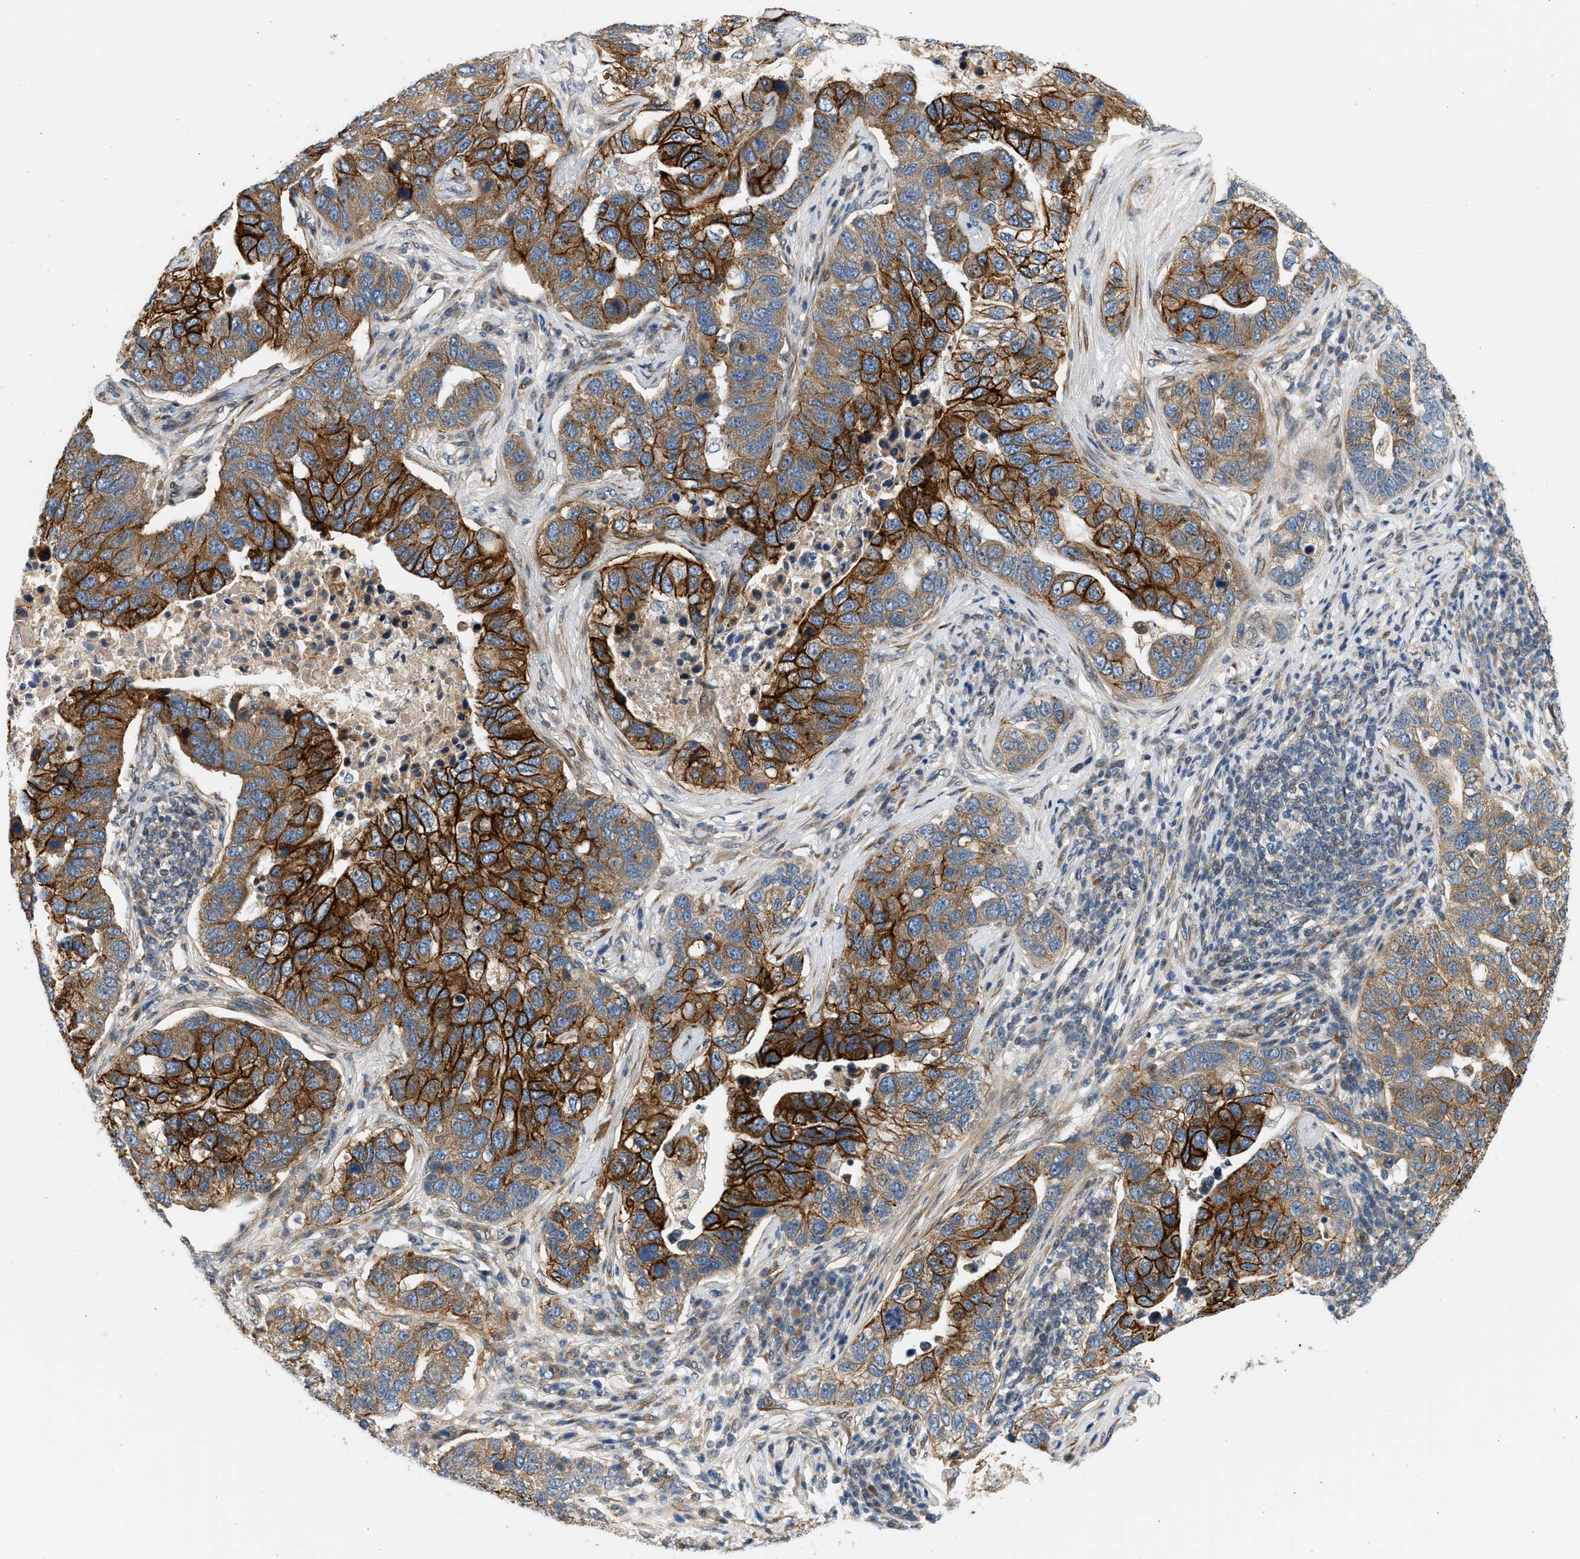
{"staining": {"intensity": "strong", "quantity": ">75%", "location": "cytoplasmic/membranous"}, "tissue": "pancreatic cancer", "cell_type": "Tumor cells", "image_type": "cancer", "snomed": [{"axis": "morphology", "description": "Adenocarcinoma, NOS"}, {"axis": "topography", "description": "Pancreas"}], "caption": "Protein expression analysis of human pancreatic cancer (adenocarcinoma) reveals strong cytoplasmic/membranous staining in about >75% of tumor cells. The protein of interest is stained brown, and the nuclei are stained in blue (DAB IHC with brightfield microscopy, high magnification).", "gene": "NRSN2", "patient": {"sex": "female", "age": 61}}